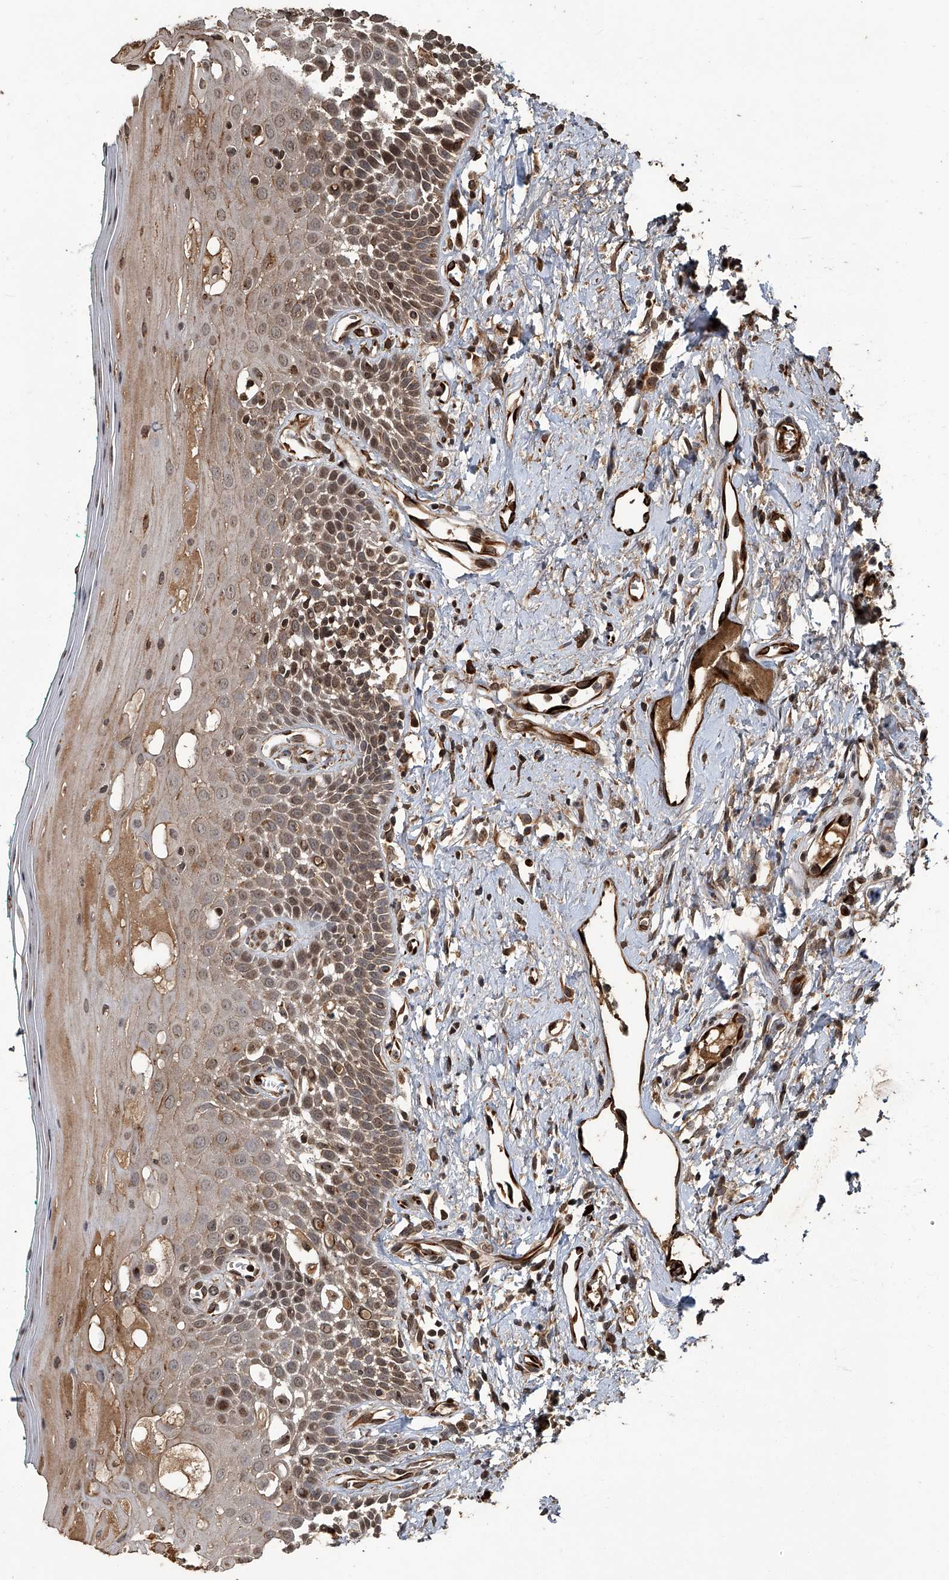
{"staining": {"intensity": "moderate", "quantity": ">75%", "location": "cytoplasmic/membranous,nuclear"}, "tissue": "oral mucosa", "cell_type": "Squamous epithelial cells", "image_type": "normal", "snomed": [{"axis": "morphology", "description": "Normal tissue, NOS"}, {"axis": "topography", "description": "Oral tissue"}], "caption": "Immunohistochemical staining of benign oral mucosa displays moderate cytoplasmic/membranous,nuclear protein positivity in approximately >75% of squamous epithelial cells.", "gene": "GPR132", "patient": {"sex": "female", "age": 70}}